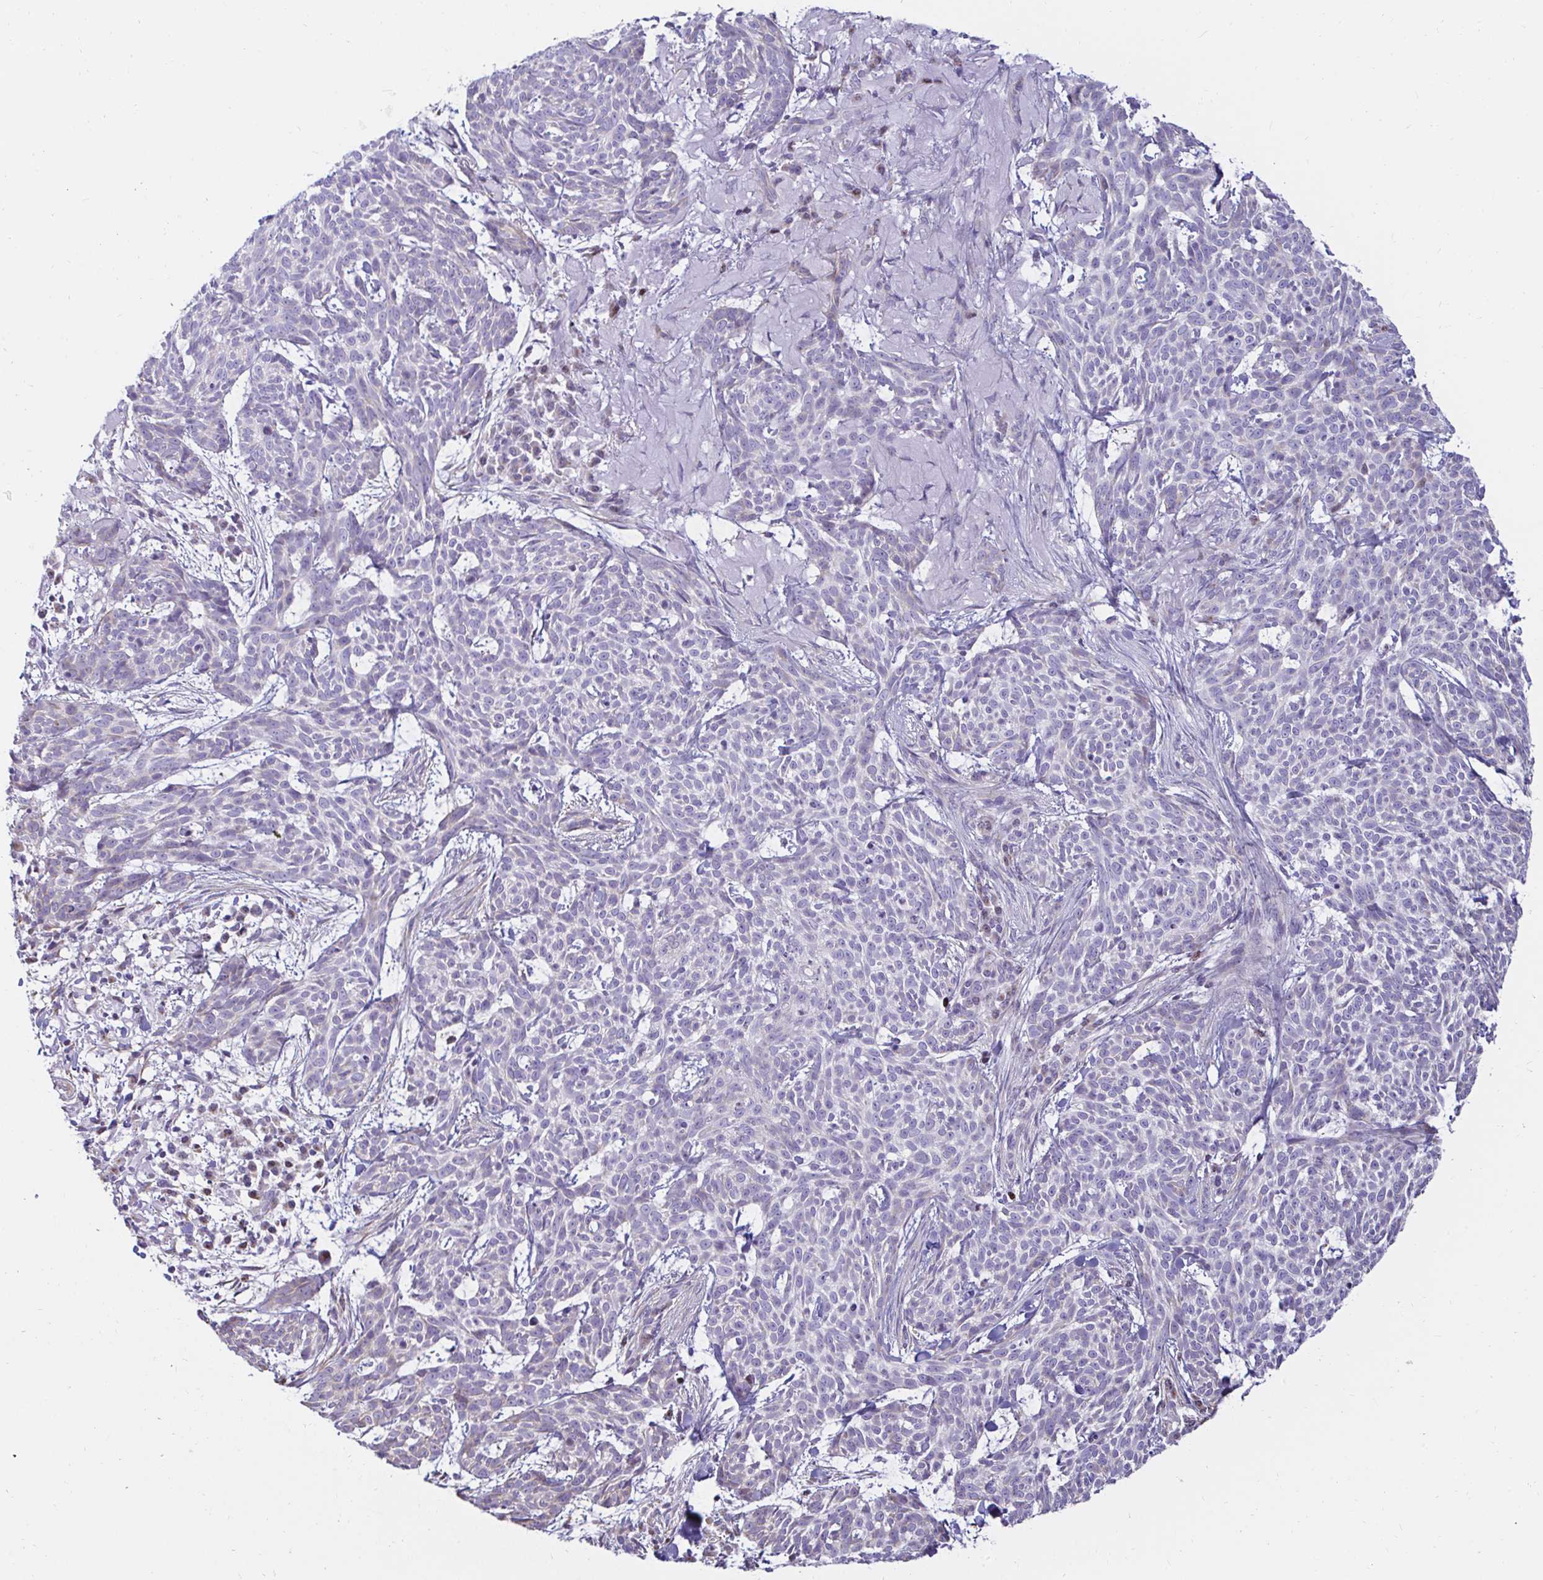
{"staining": {"intensity": "negative", "quantity": "none", "location": "none"}, "tissue": "skin cancer", "cell_type": "Tumor cells", "image_type": "cancer", "snomed": [{"axis": "morphology", "description": "Basal cell carcinoma"}, {"axis": "topography", "description": "Skin"}], "caption": "Human basal cell carcinoma (skin) stained for a protein using IHC displays no expression in tumor cells.", "gene": "CAPSL", "patient": {"sex": "female", "age": 93}}